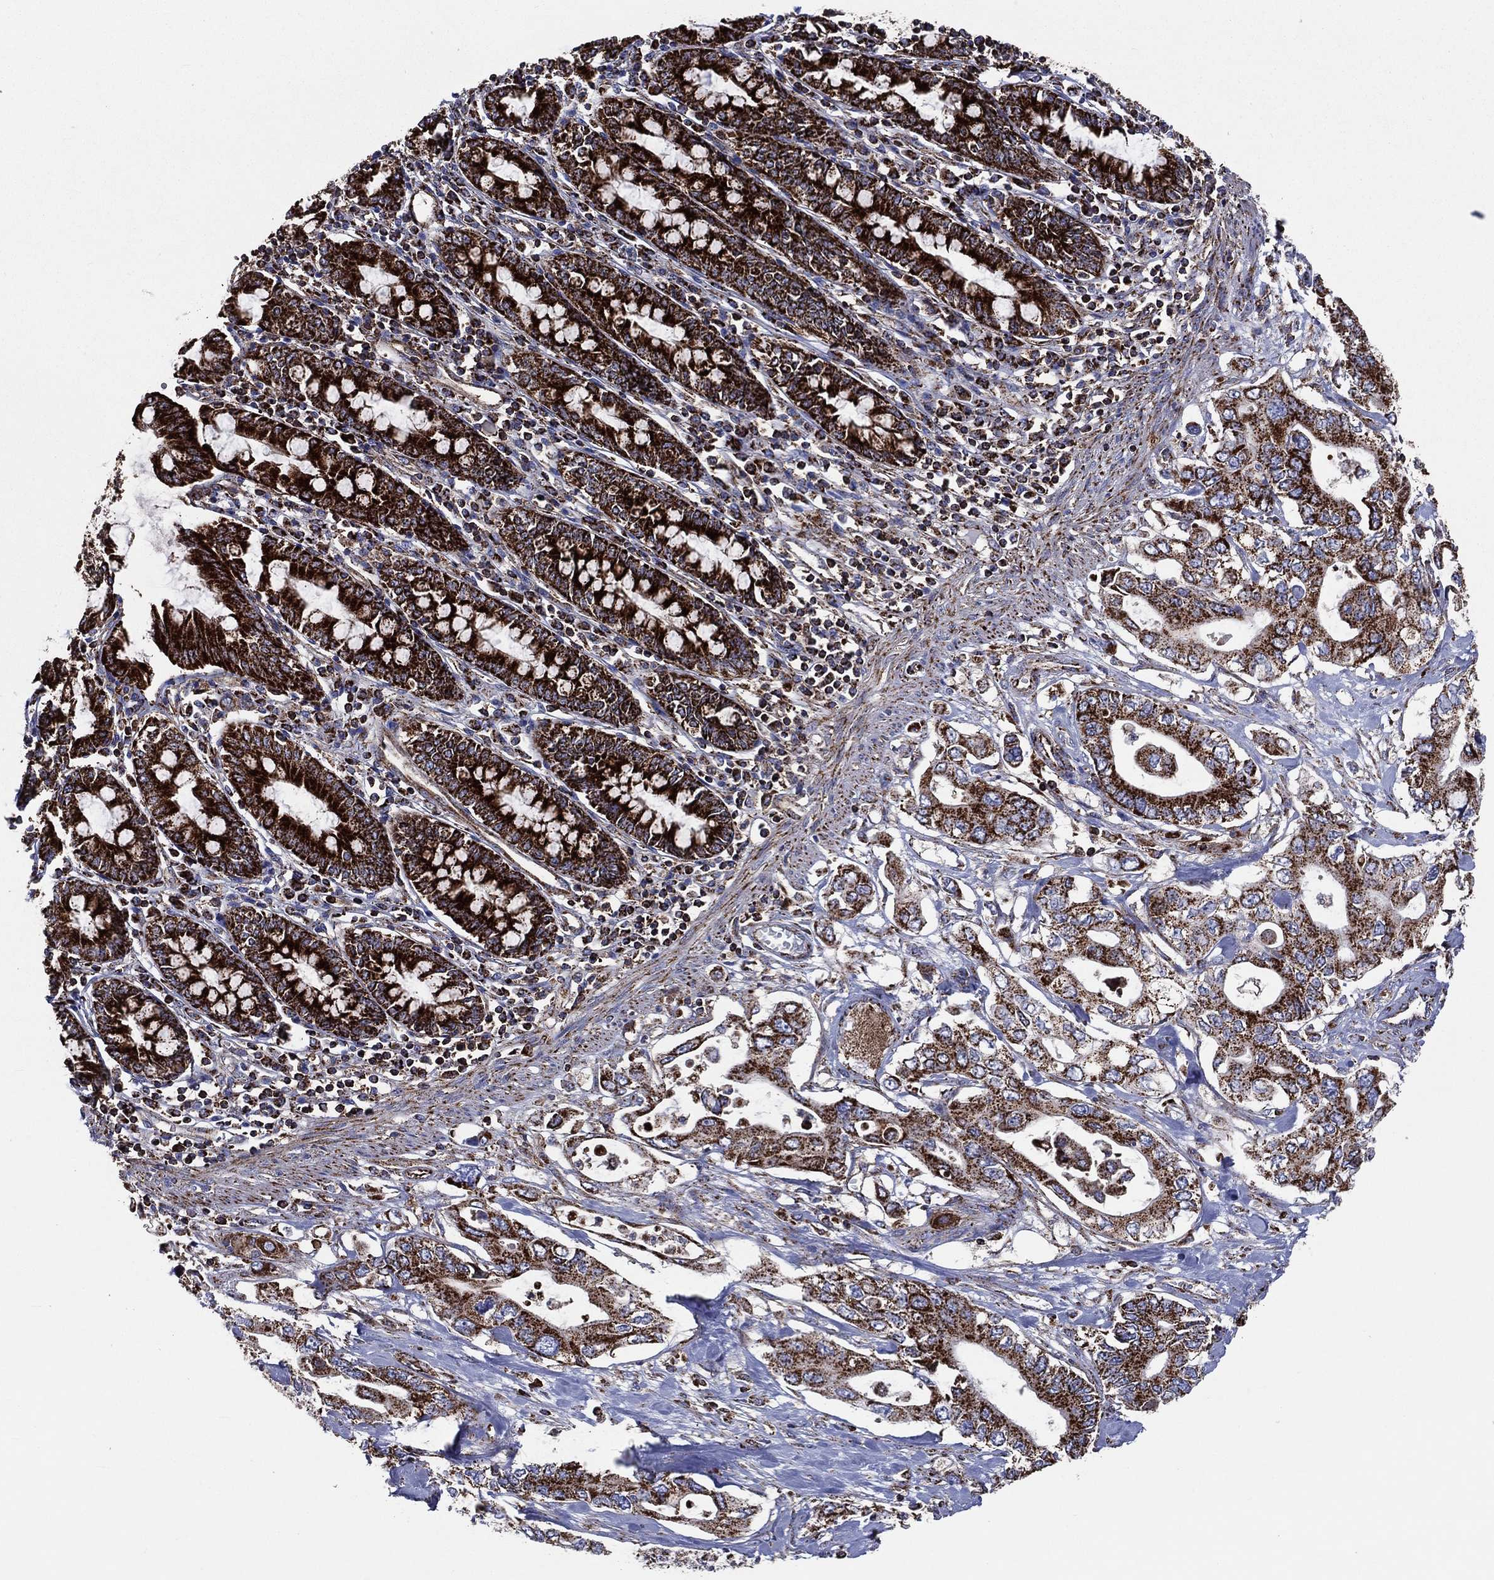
{"staining": {"intensity": "strong", "quantity": ">75%", "location": "cytoplasmic/membranous"}, "tissue": "pancreatic cancer", "cell_type": "Tumor cells", "image_type": "cancer", "snomed": [{"axis": "morphology", "description": "Adenocarcinoma, NOS"}, {"axis": "topography", "description": "Pancreas"}], "caption": "A brown stain highlights strong cytoplasmic/membranous positivity of a protein in human pancreatic adenocarcinoma tumor cells.", "gene": "ANKRD37", "patient": {"sex": "female", "age": 63}}